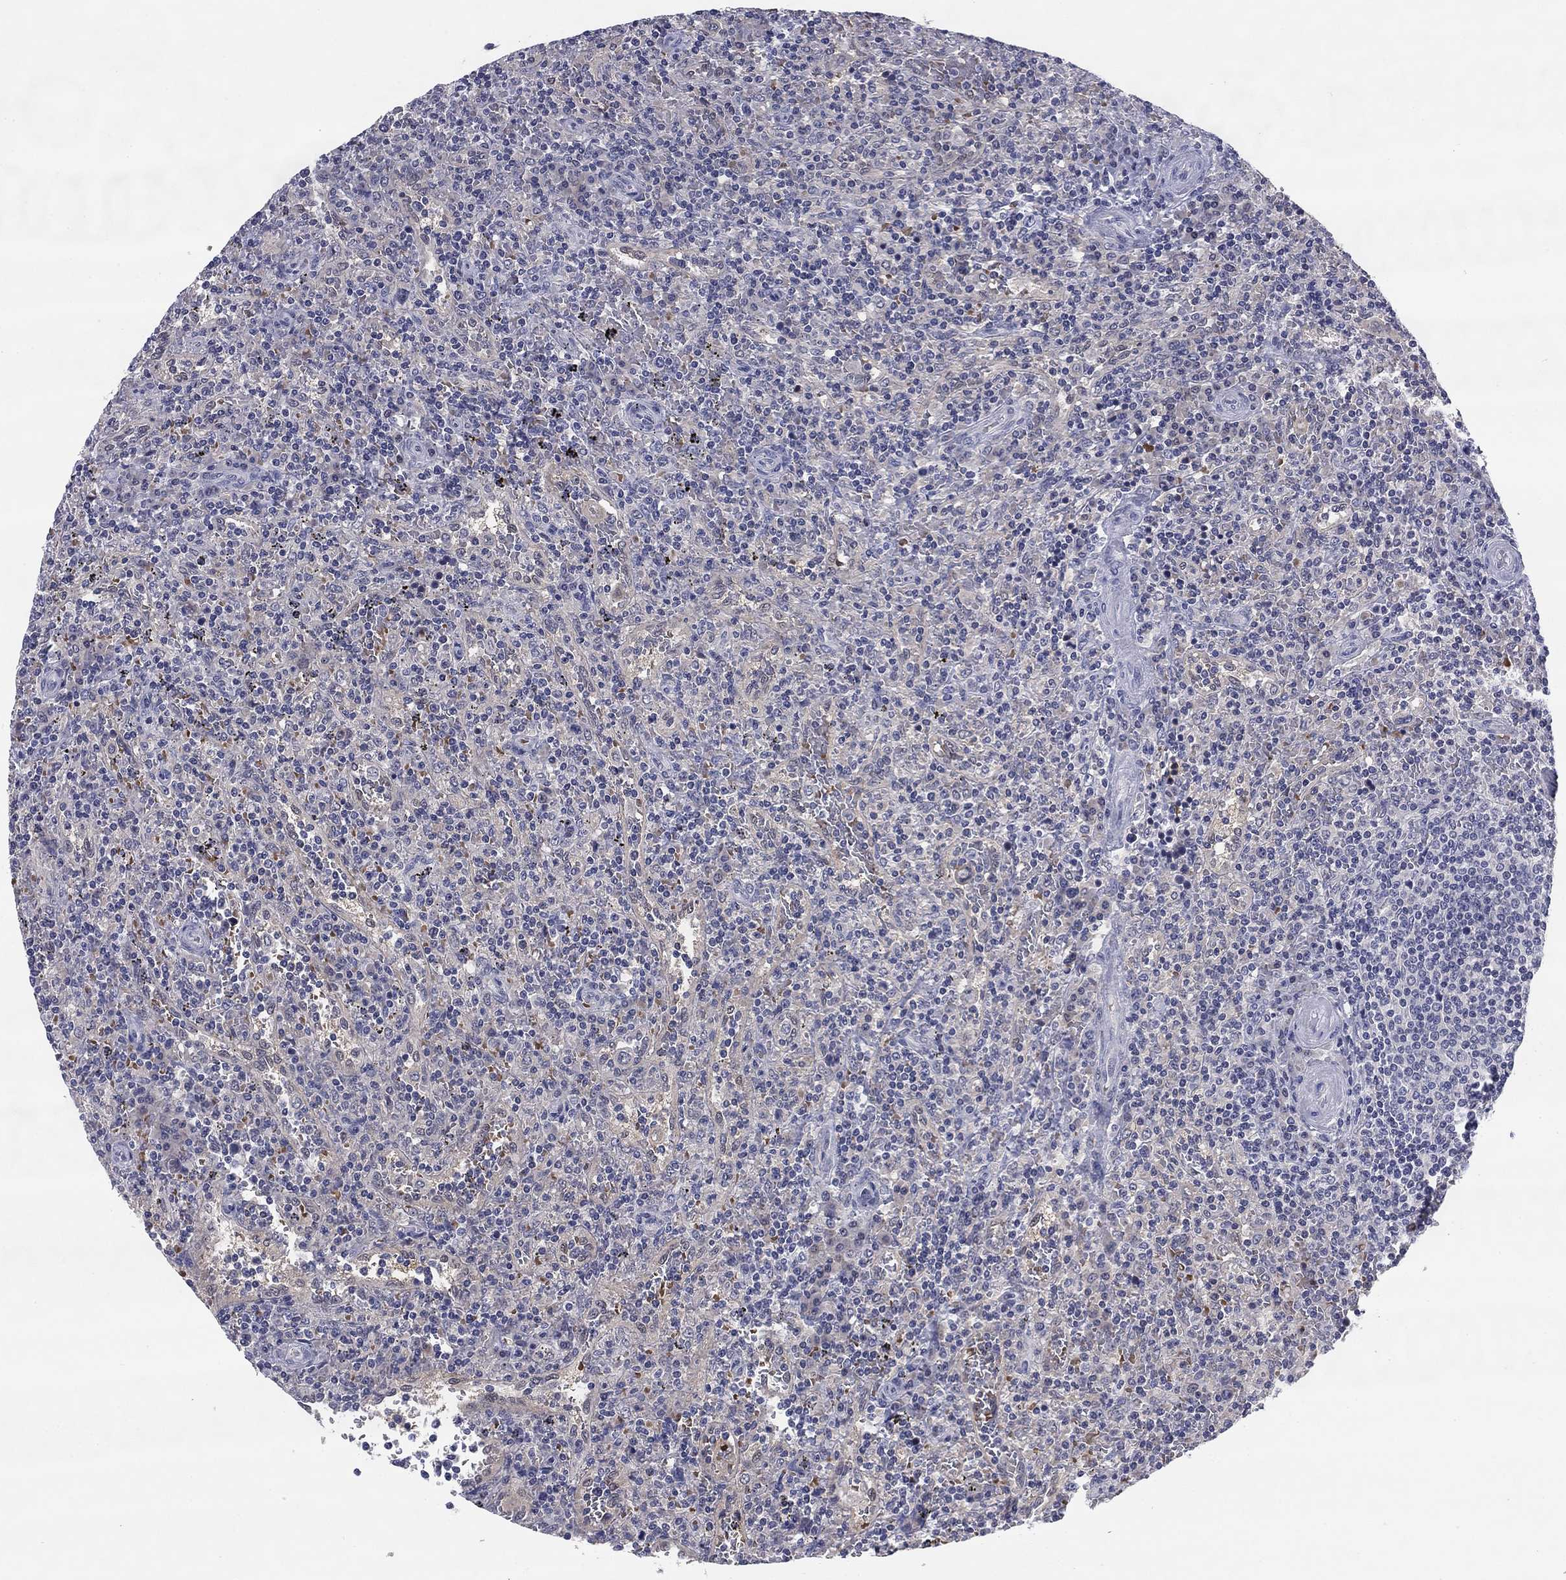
{"staining": {"intensity": "negative", "quantity": "none", "location": "none"}, "tissue": "lymphoma", "cell_type": "Tumor cells", "image_type": "cancer", "snomed": [{"axis": "morphology", "description": "Malignant lymphoma, non-Hodgkin's type, Low grade"}, {"axis": "topography", "description": "Spleen"}], "caption": "This is an immunohistochemistry (IHC) micrograph of human lymphoma. There is no staining in tumor cells.", "gene": "REXO5", "patient": {"sex": "male", "age": 62}}